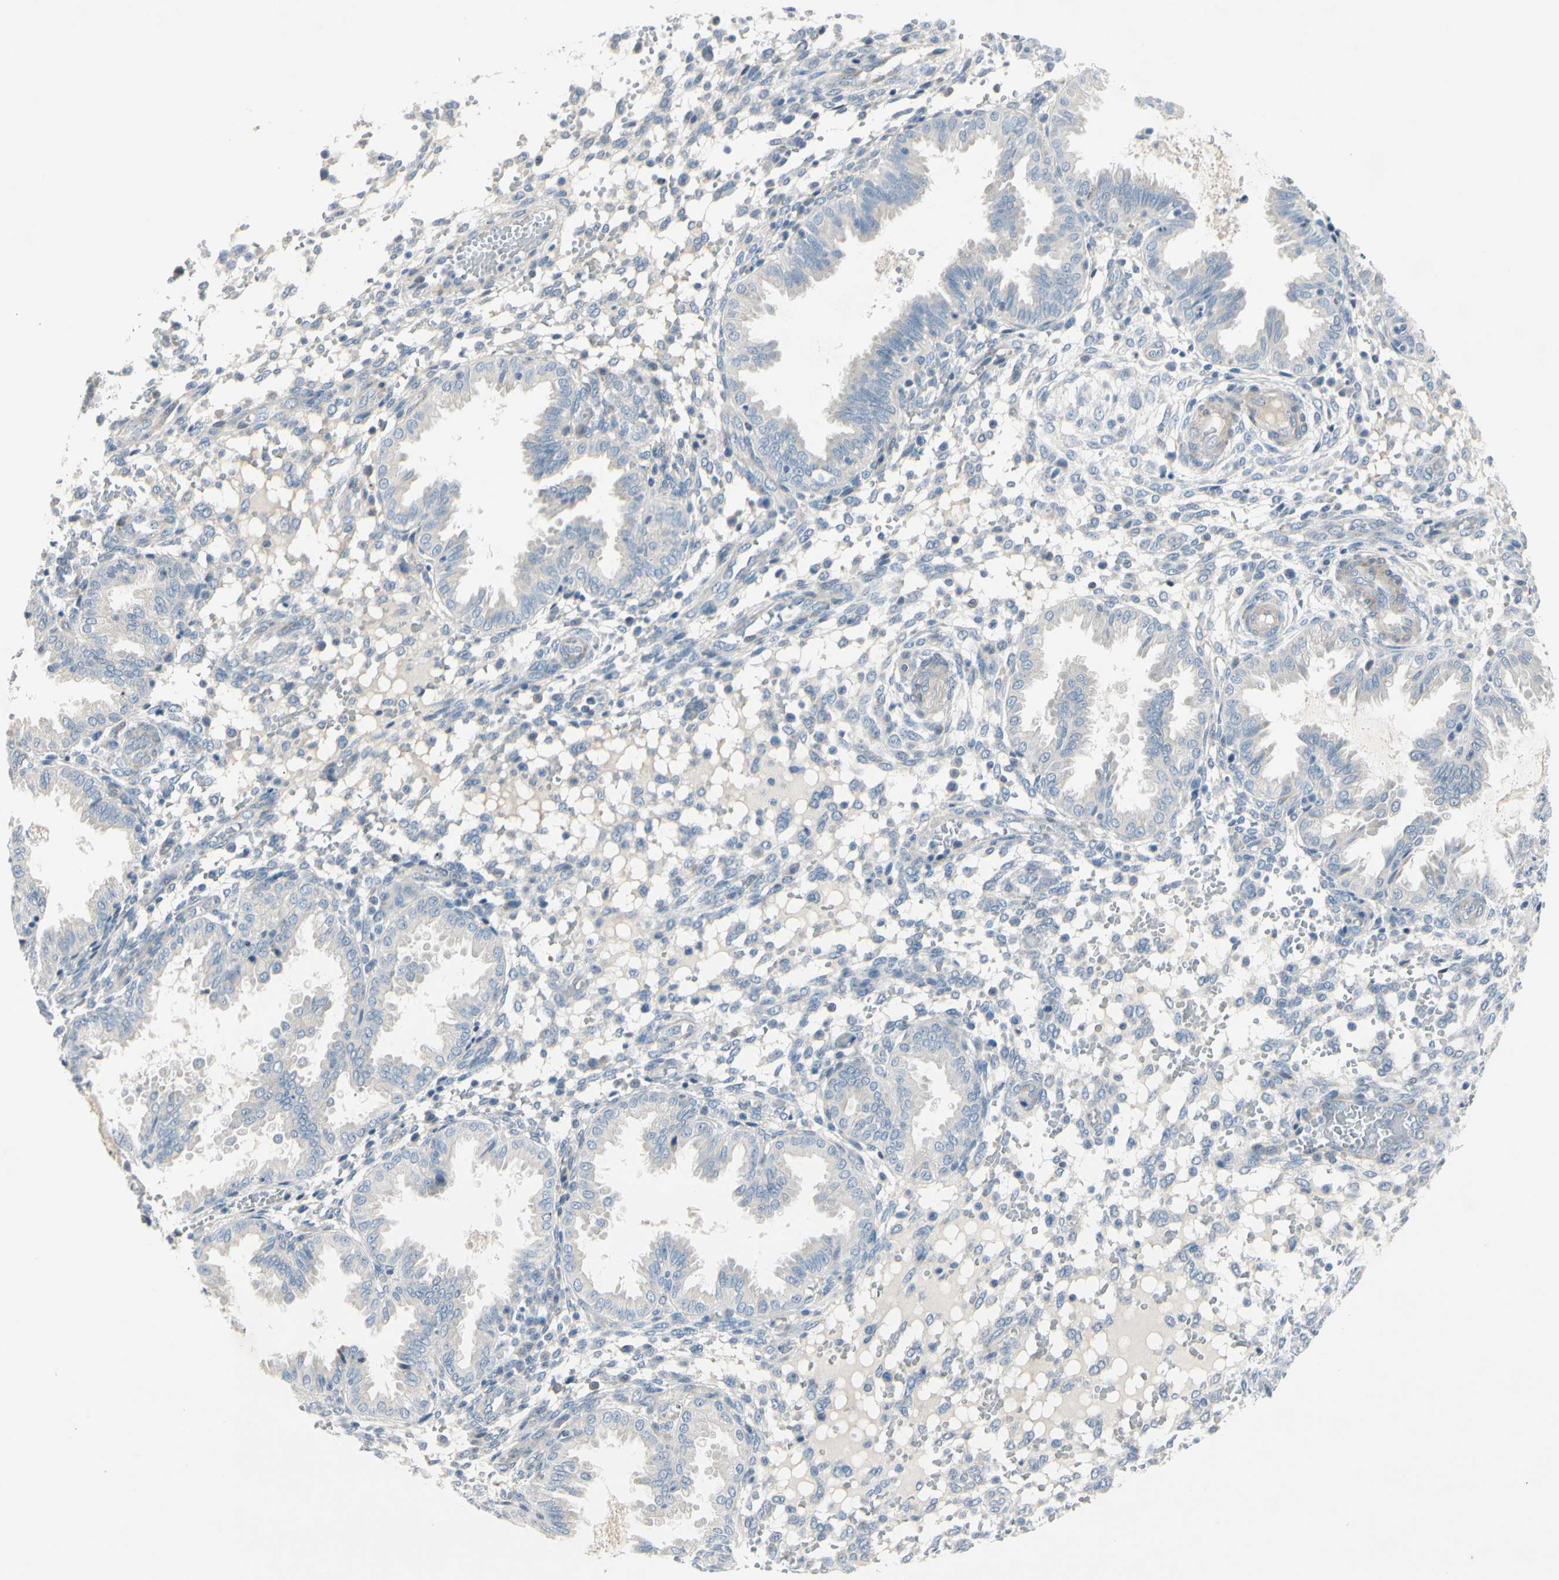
{"staining": {"intensity": "negative", "quantity": "none", "location": "none"}, "tissue": "endometrium", "cell_type": "Cells in endometrial stroma", "image_type": "normal", "snomed": [{"axis": "morphology", "description": "Normal tissue, NOS"}, {"axis": "topography", "description": "Endometrium"}], "caption": "This is a photomicrograph of IHC staining of normal endometrium, which shows no positivity in cells in endometrial stroma.", "gene": "MAP2", "patient": {"sex": "female", "age": 33}}